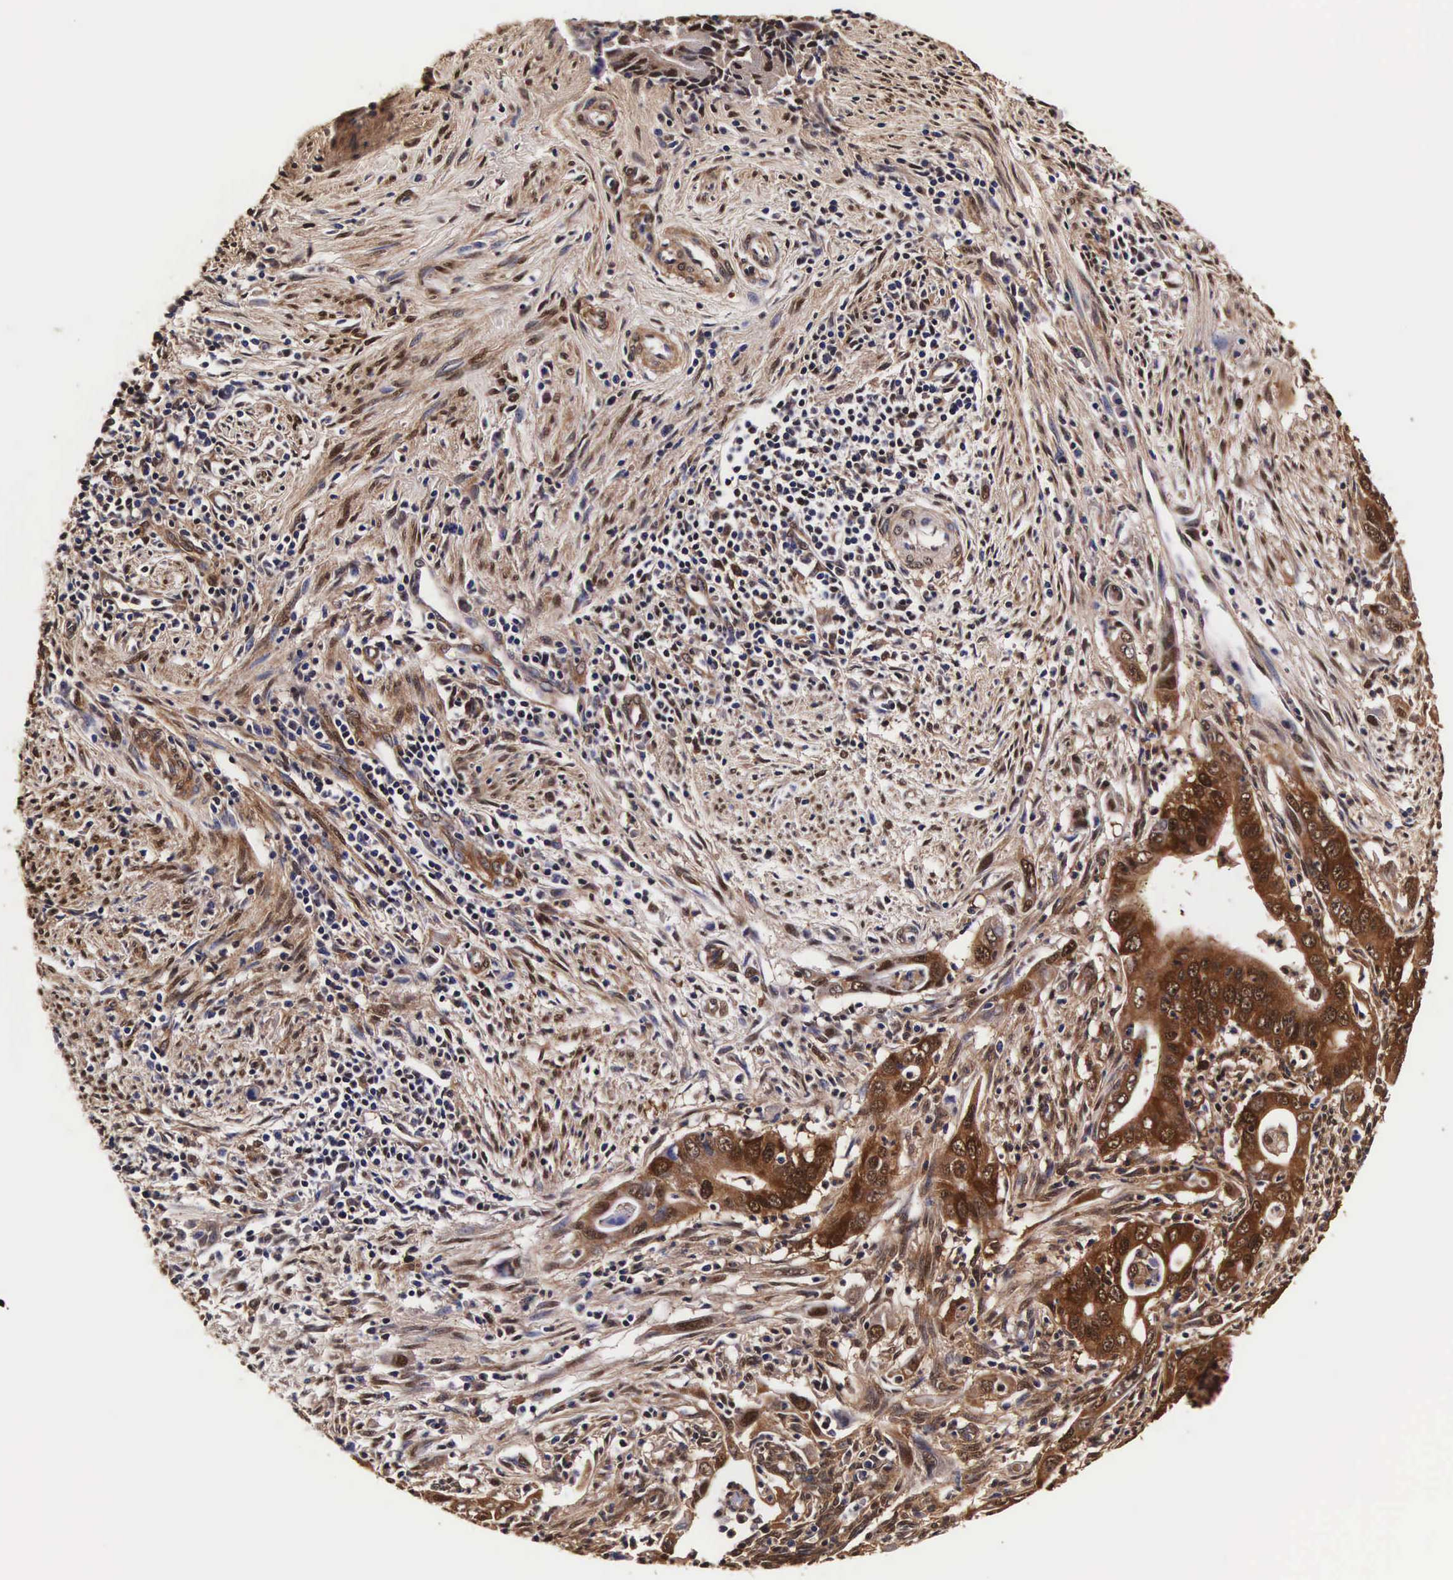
{"staining": {"intensity": "strong", "quantity": ">75%", "location": "cytoplasmic/membranous,nuclear"}, "tissue": "cervical cancer", "cell_type": "Tumor cells", "image_type": "cancer", "snomed": [{"axis": "morphology", "description": "Normal tissue, NOS"}, {"axis": "morphology", "description": "Adenocarcinoma, NOS"}, {"axis": "topography", "description": "Cervix"}], "caption": "The micrograph exhibits staining of cervical adenocarcinoma, revealing strong cytoplasmic/membranous and nuclear protein staining (brown color) within tumor cells.", "gene": "TECPR2", "patient": {"sex": "female", "age": 34}}